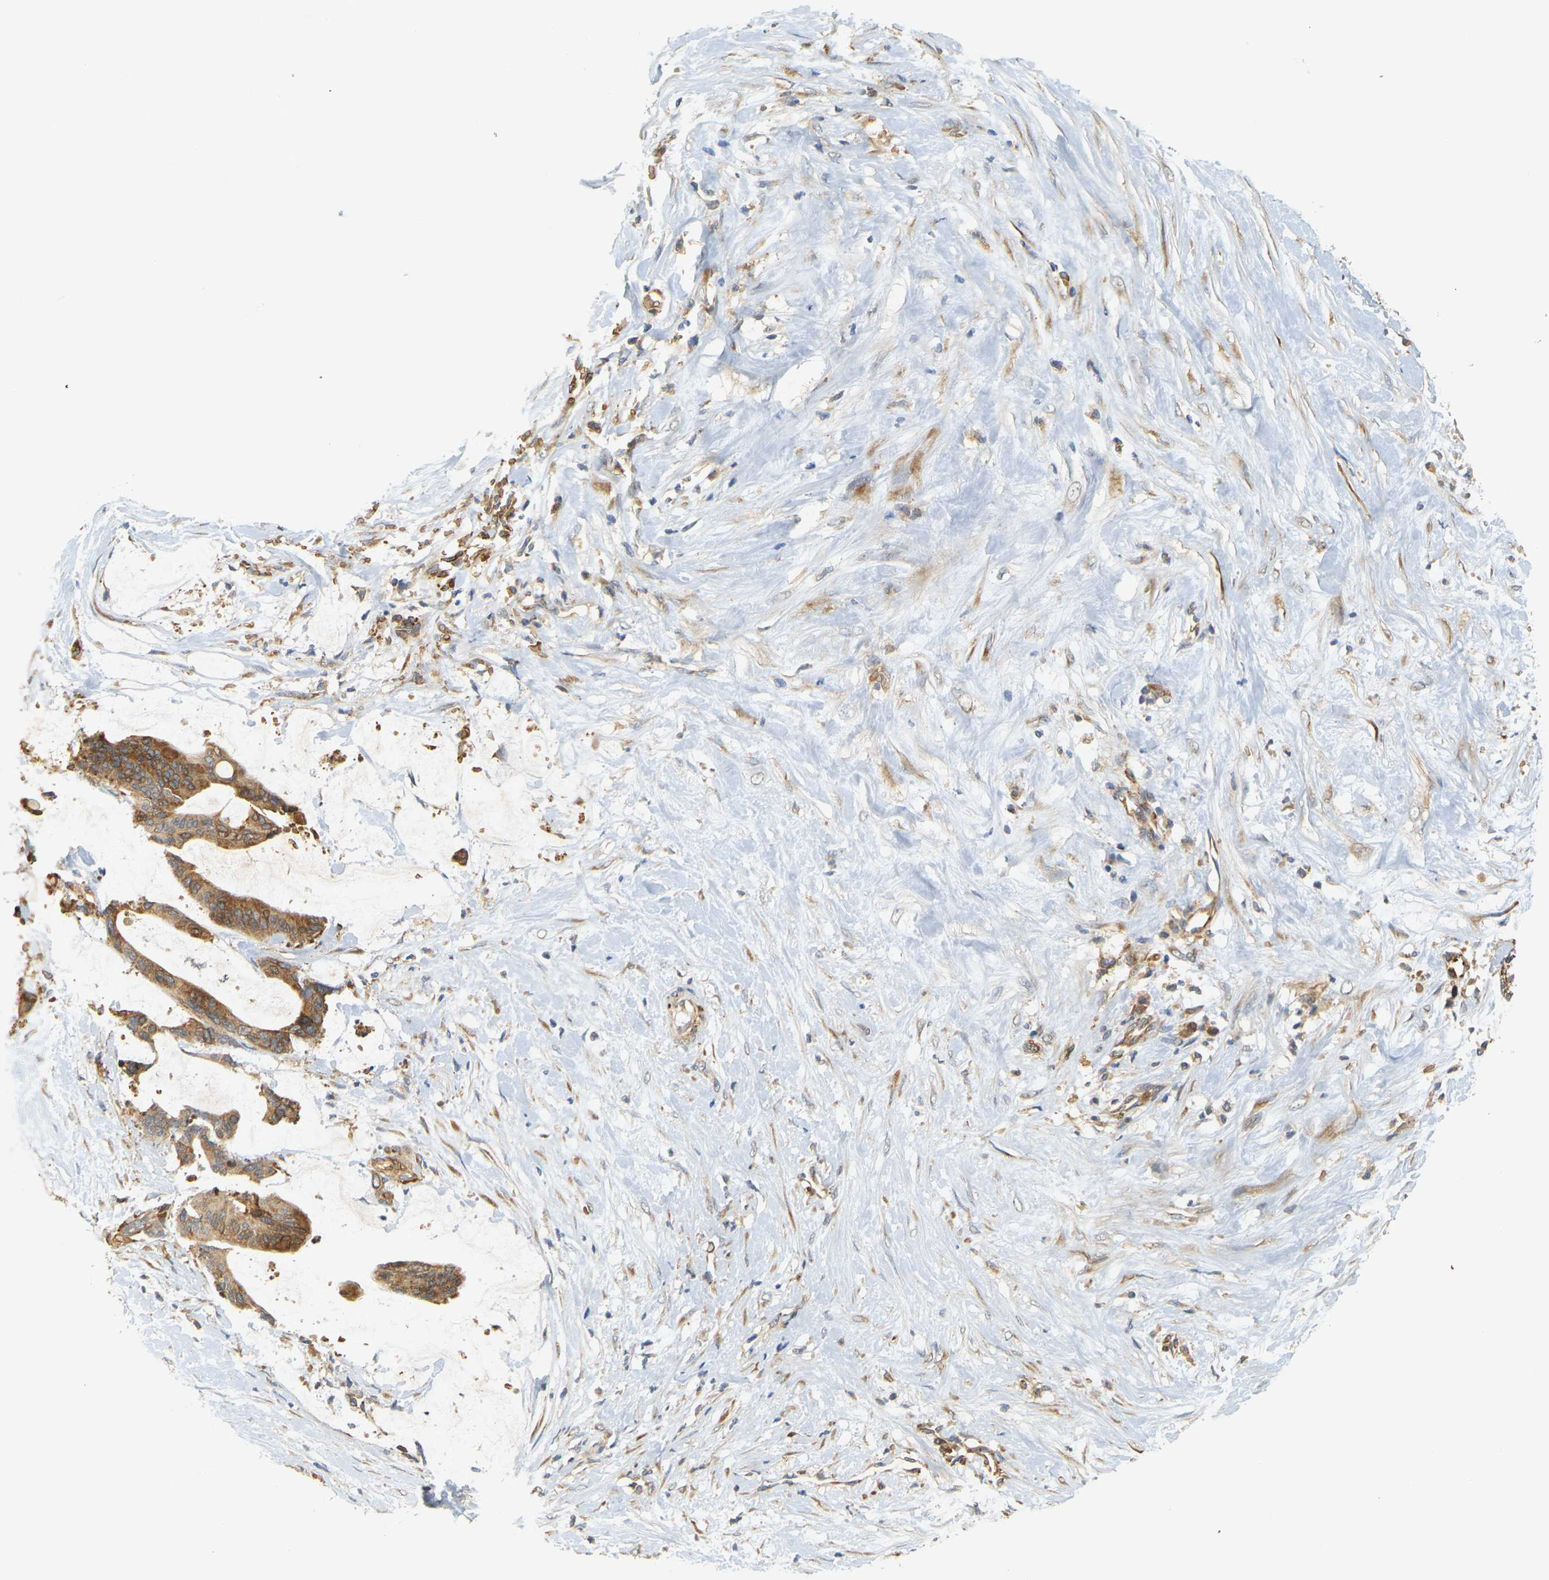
{"staining": {"intensity": "moderate", "quantity": ">75%", "location": "cytoplasmic/membranous"}, "tissue": "liver cancer", "cell_type": "Tumor cells", "image_type": "cancer", "snomed": [{"axis": "morphology", "description": "Cholangiocarcinoma"}, {"axis": "topography", "description": "Liver"}], "caption": "Immunohistochemical staining of liver cholangiocarcinoma demonstrates medium levels of moderate cytoplasmic/membranous protein expression in approximately >75% of tumor cells.", "gene": "MEGF9", "patient": {"sex": "female", "age": 73}}